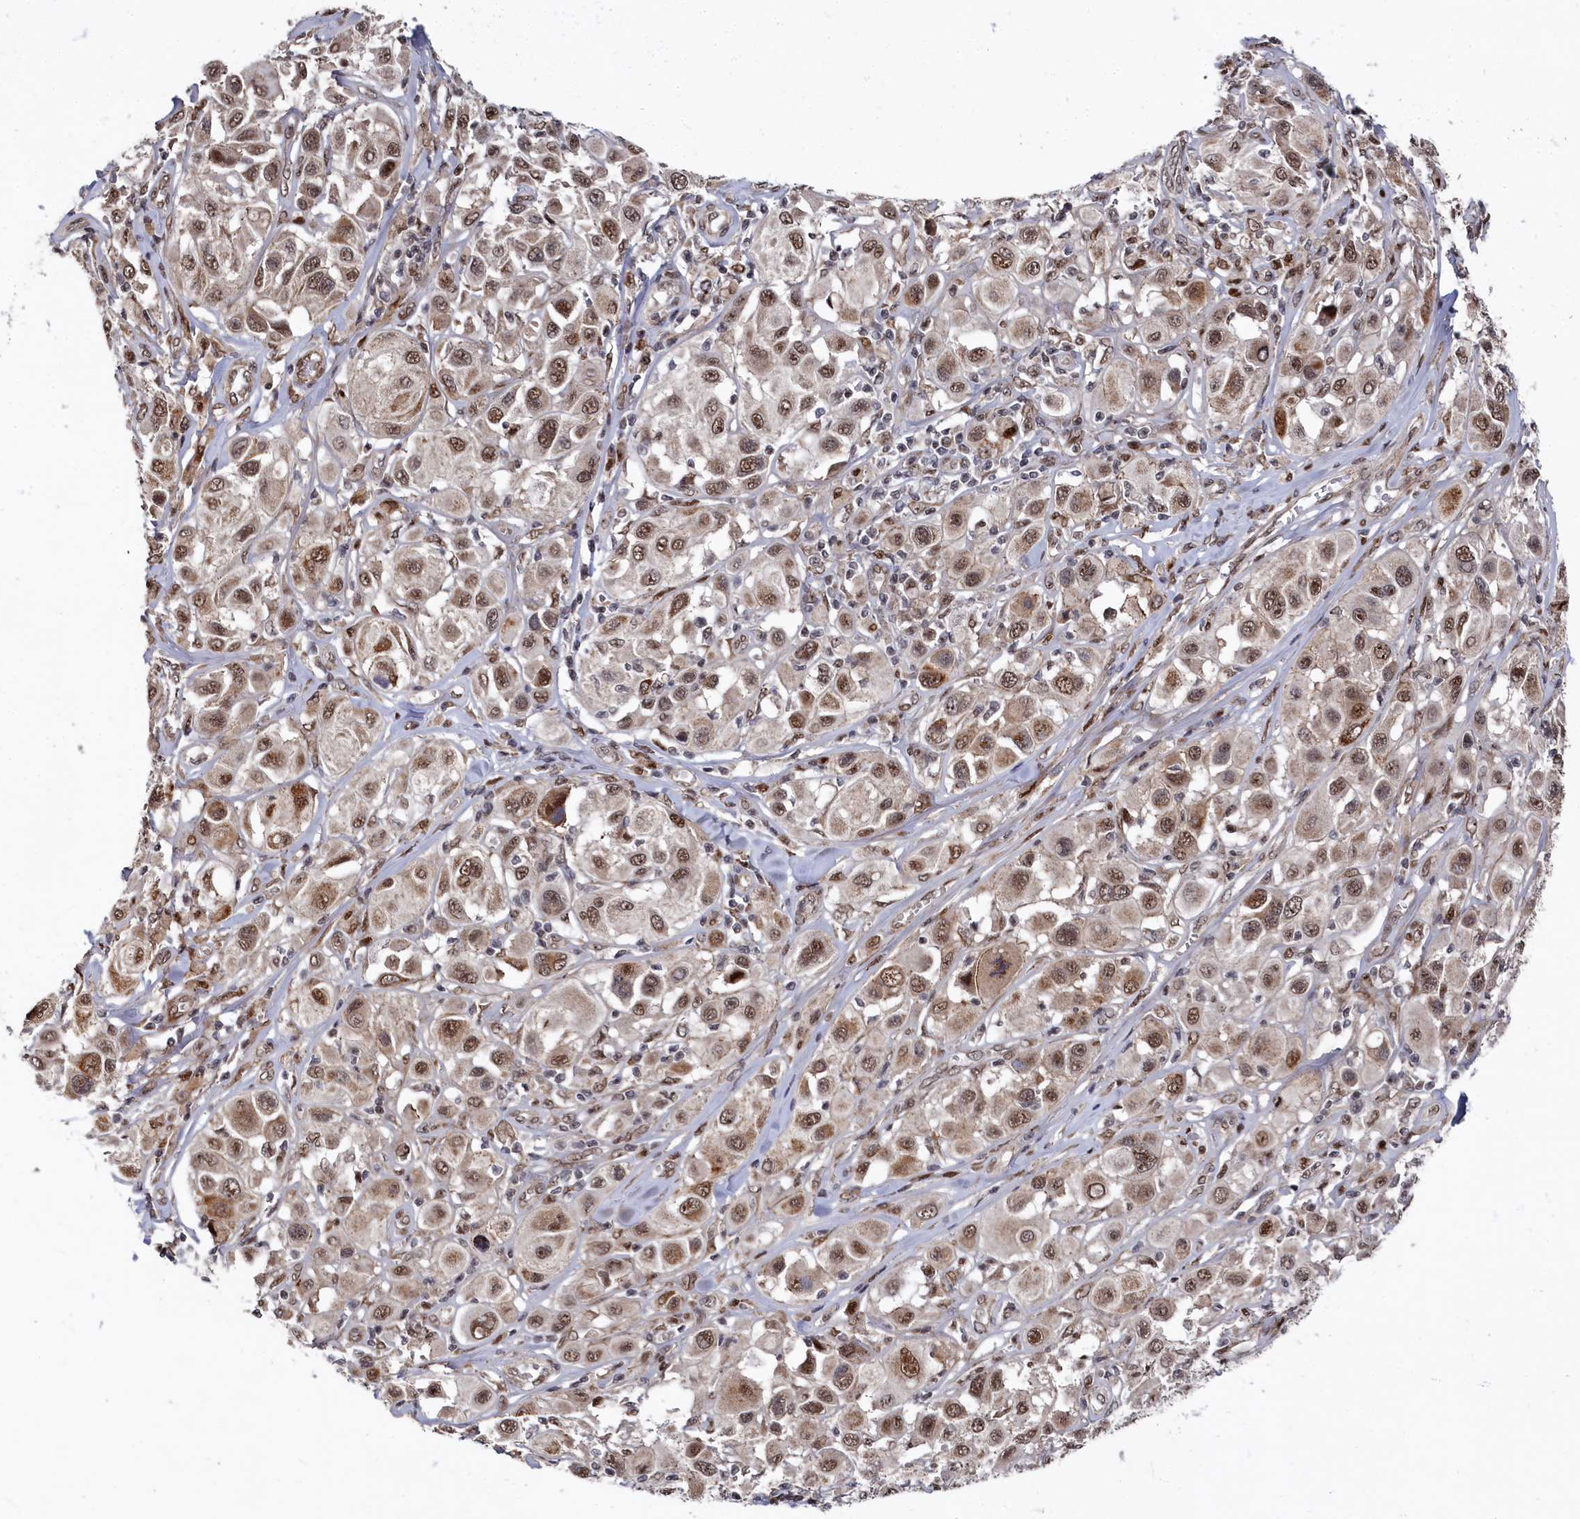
{"staining": {"intensity": "moderate", "quantity": ">75%", "location": "cytoplasmic/membranous,nuclear"}, "tissue": "melanoma", "cell_type": "Tumor cells", "image_type": "cancer", "snomed": [{"axis": "morphology", "description": "Malignant melanoma, Metastatic site"}, {"axis": "topography", "description": "Skin"}], "caption": "An image of human melanoma stained for a protein exhibits moderate cytoplasmic/membranous and nuclear brown staining in tumor cells.", "gene": "BUB3", "patient": {"sex": "male", "age": 41}}